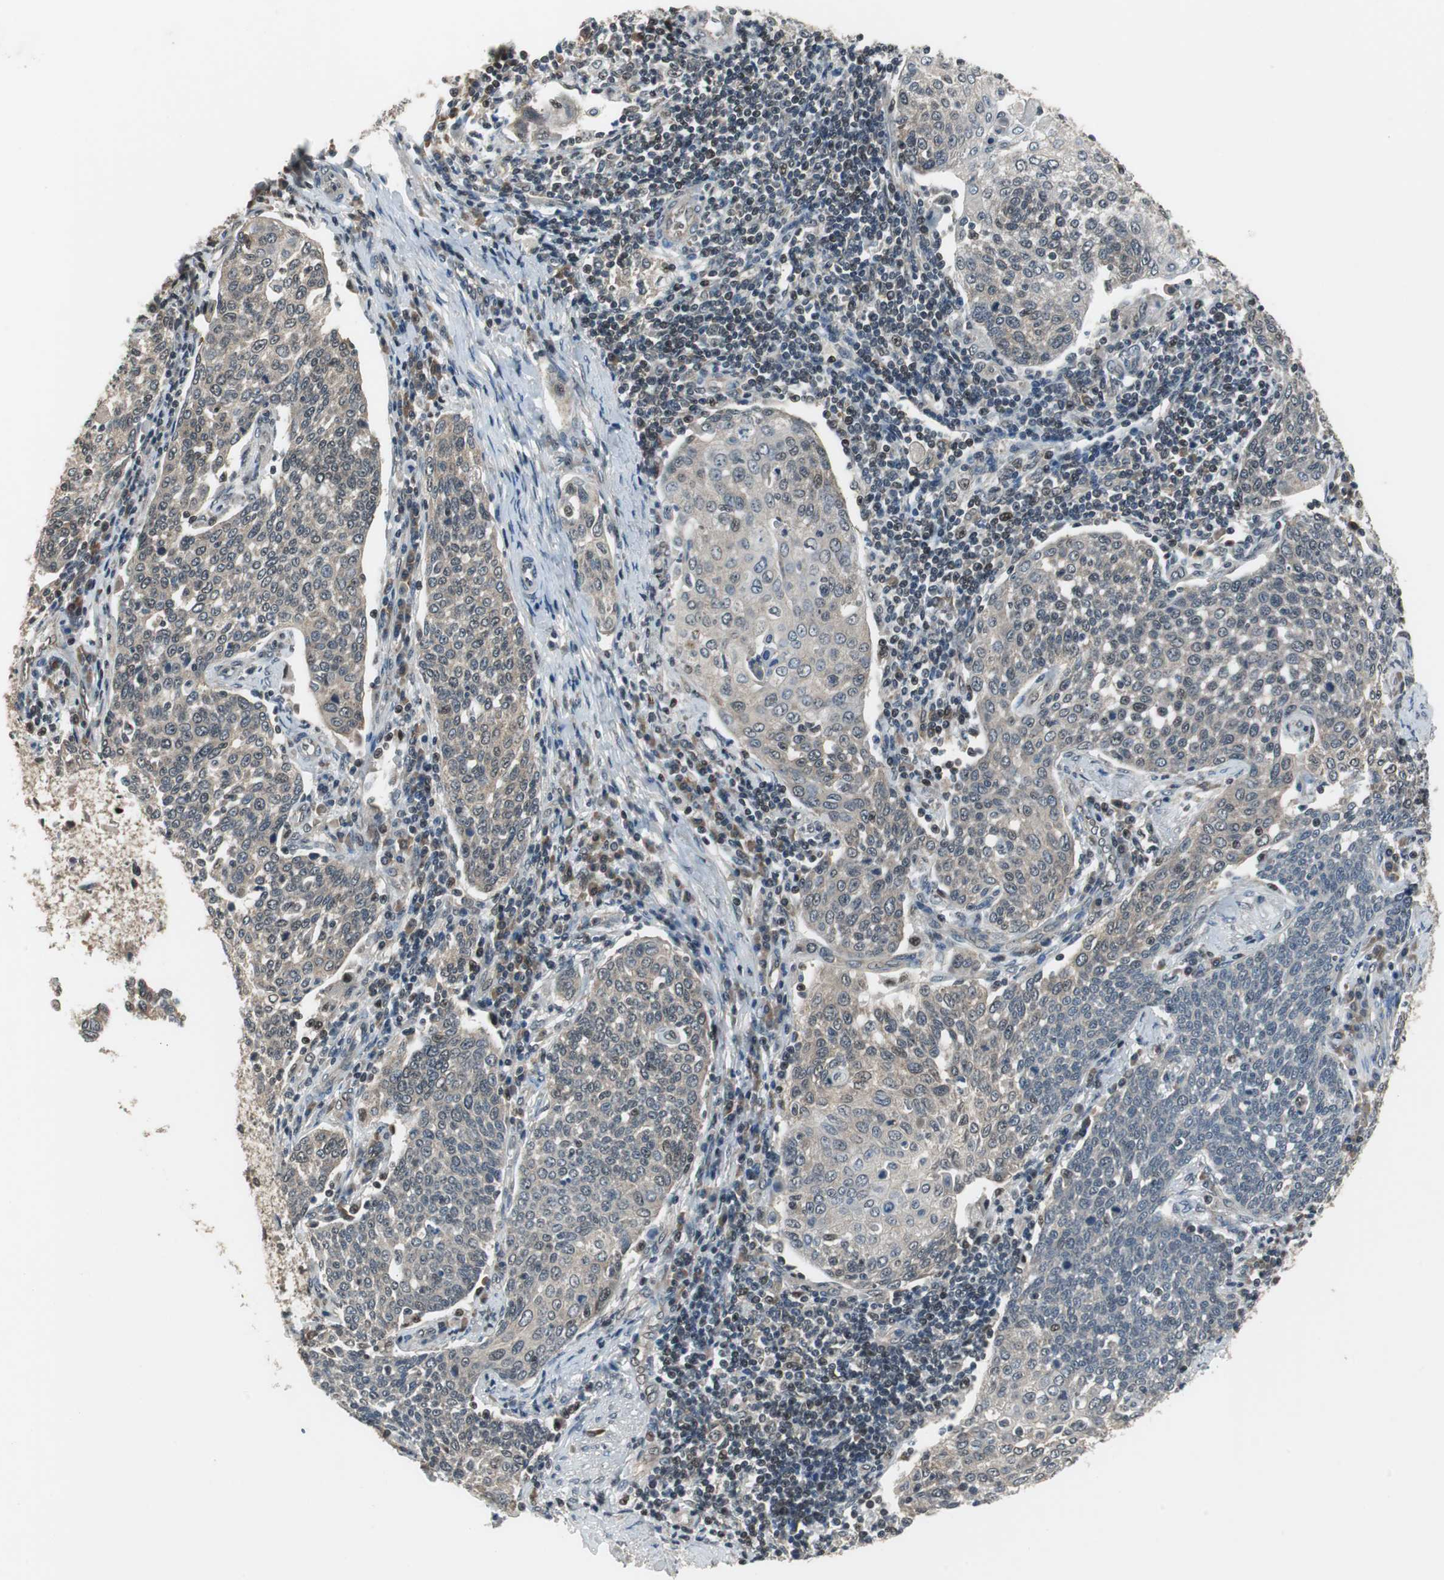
{"staining": {"intensity": "weak", "quantity": ">75%", "location": "cytoplasmic/membranous"}, "tissue": "cervical cancer", "cell_type": "Tumor cells", "image_type": "cancer", "snomed": [{"axis": "morphology", "description": "Squamous cell carcinoma, NOS"}, {"axis": "topography", "description": "Cervix"}], "caption": "Tumor cells reveal weak cytoplasmic/membranous staining in about >75% of cells in squamous cell carcinoma (cervical).", "gene": "MAFB", "patient": {"sex": "female", "age": 34}}